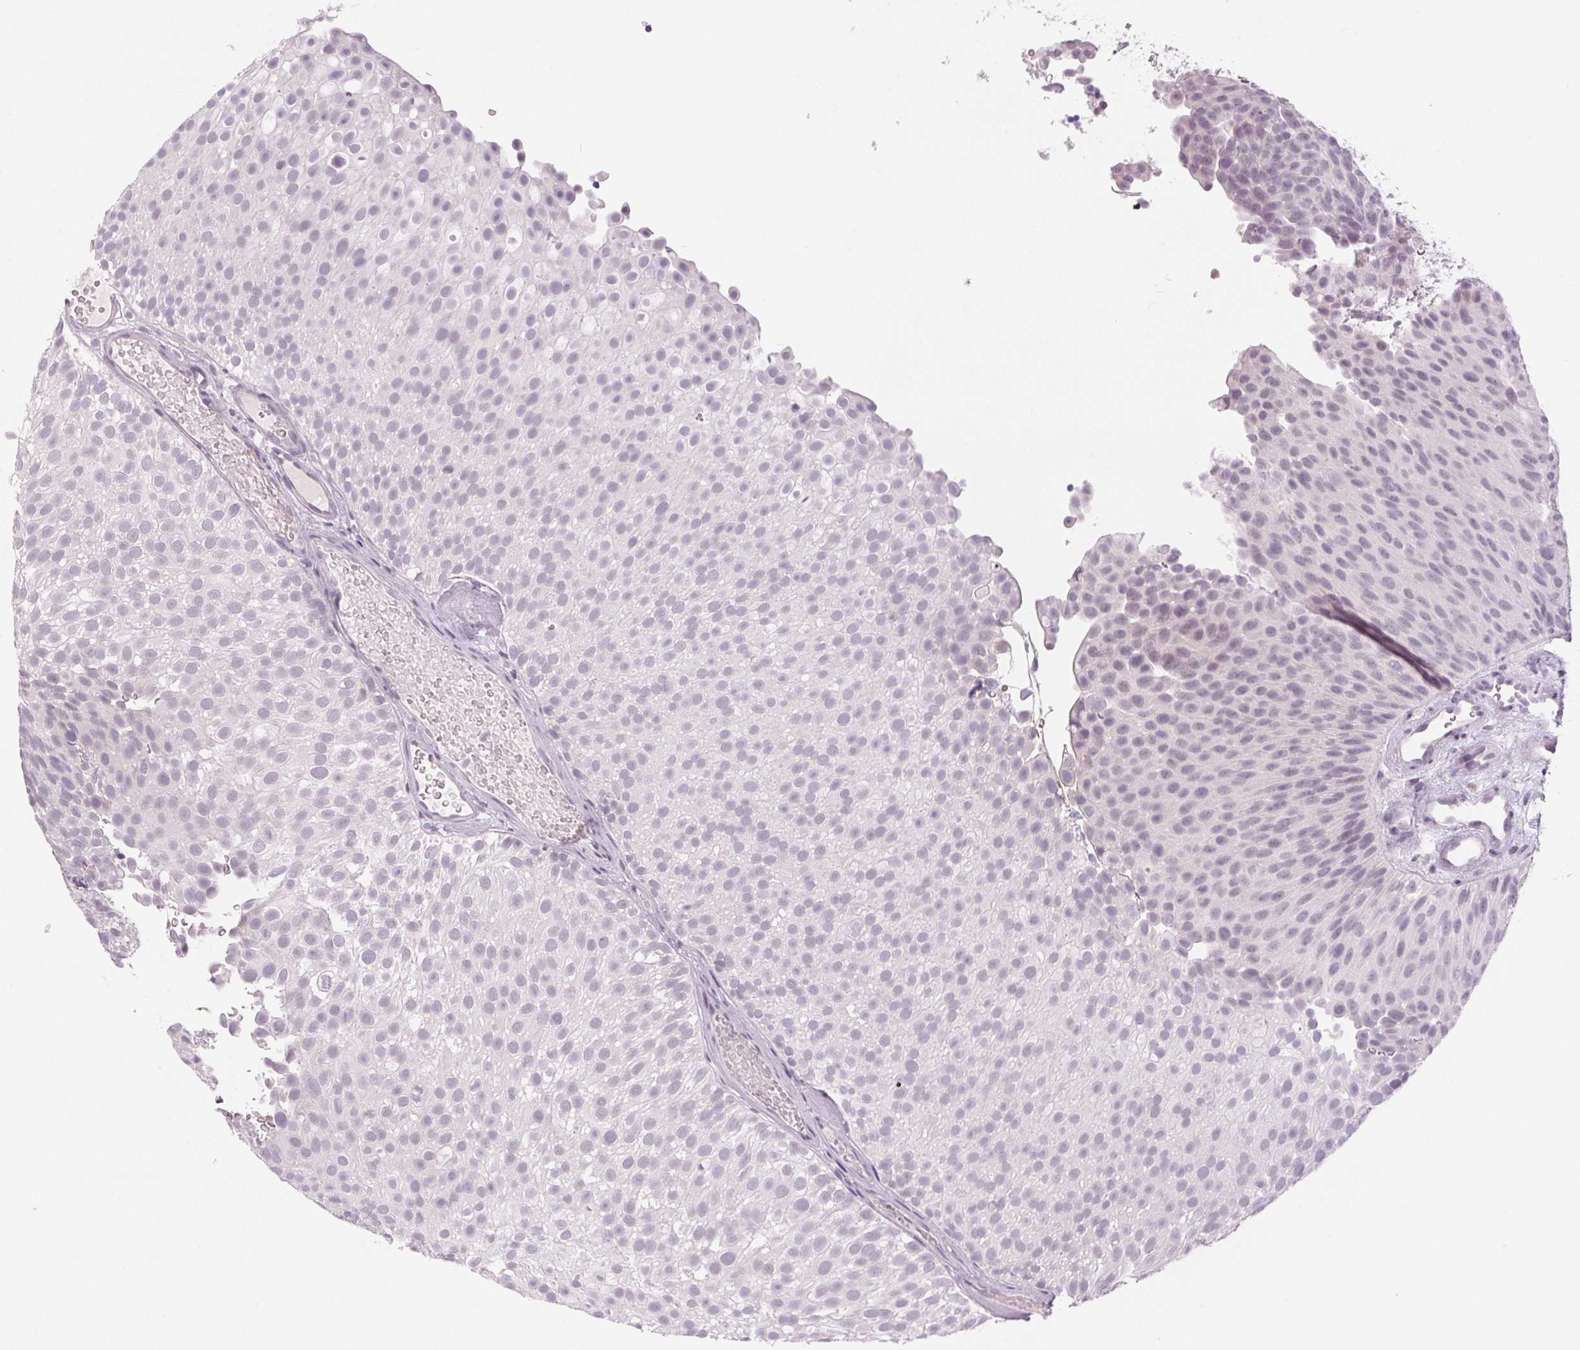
{"staining": {"intensity": "negative", "quantity": "none", "location": "none"}, "tissue": "urothelial cancer", "cell_type": "Tumor cells", "image_type": "cancer", "snomed": [{"axis": "morphology", "description": "Urothelial carcinoma, Low grade"}, {"axis": "topography", "description": "Urinary bladder"}], "caption": "Tumor cells are negative for brown protein staining in urothelial cancer.", "gene": "EHHADH", "patient": {"sex": "male", "age": 78}}